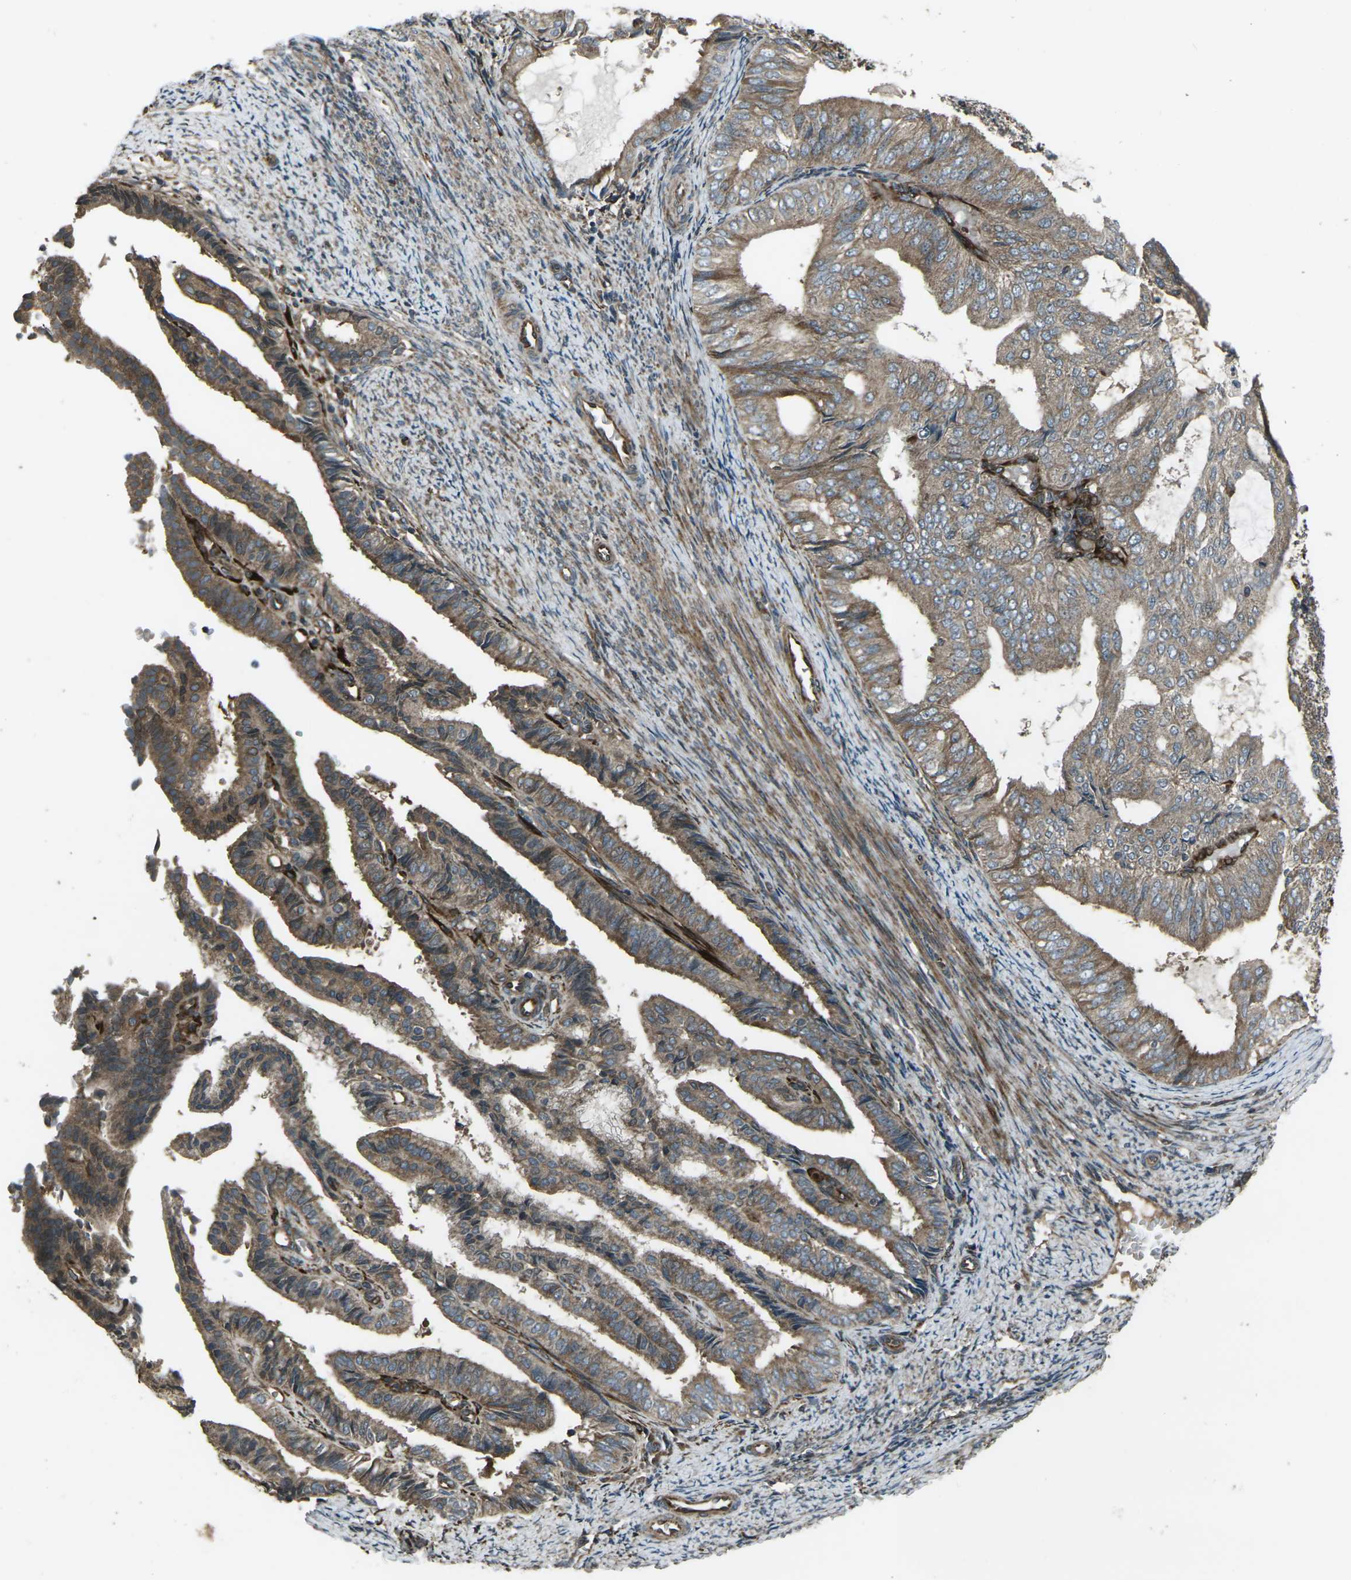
{"staining": {"intensity": "moderate", "quantity": ">75%", "location": "cytoplasmic/membranous"}, "tissue": "endometrial cancer", "cell_type": "Tumor cells", "image_type": "cancer", "snomed": [{"axis": "morphology", "description": "Adenocarcinoma, NOS"}, {"axis": "topography", "description": "Endometrium"}], "caption": "Immunohistochemistry micrograph of human endometrial adenocarcinoma stained for a protein (brown), which demonstrates medium levels of moderate cytoplasmic/membranous staining in approximately >75% of tumor cells.", "gene": "LSMEM1", "patient": {"sex": "female", "age": 58}}